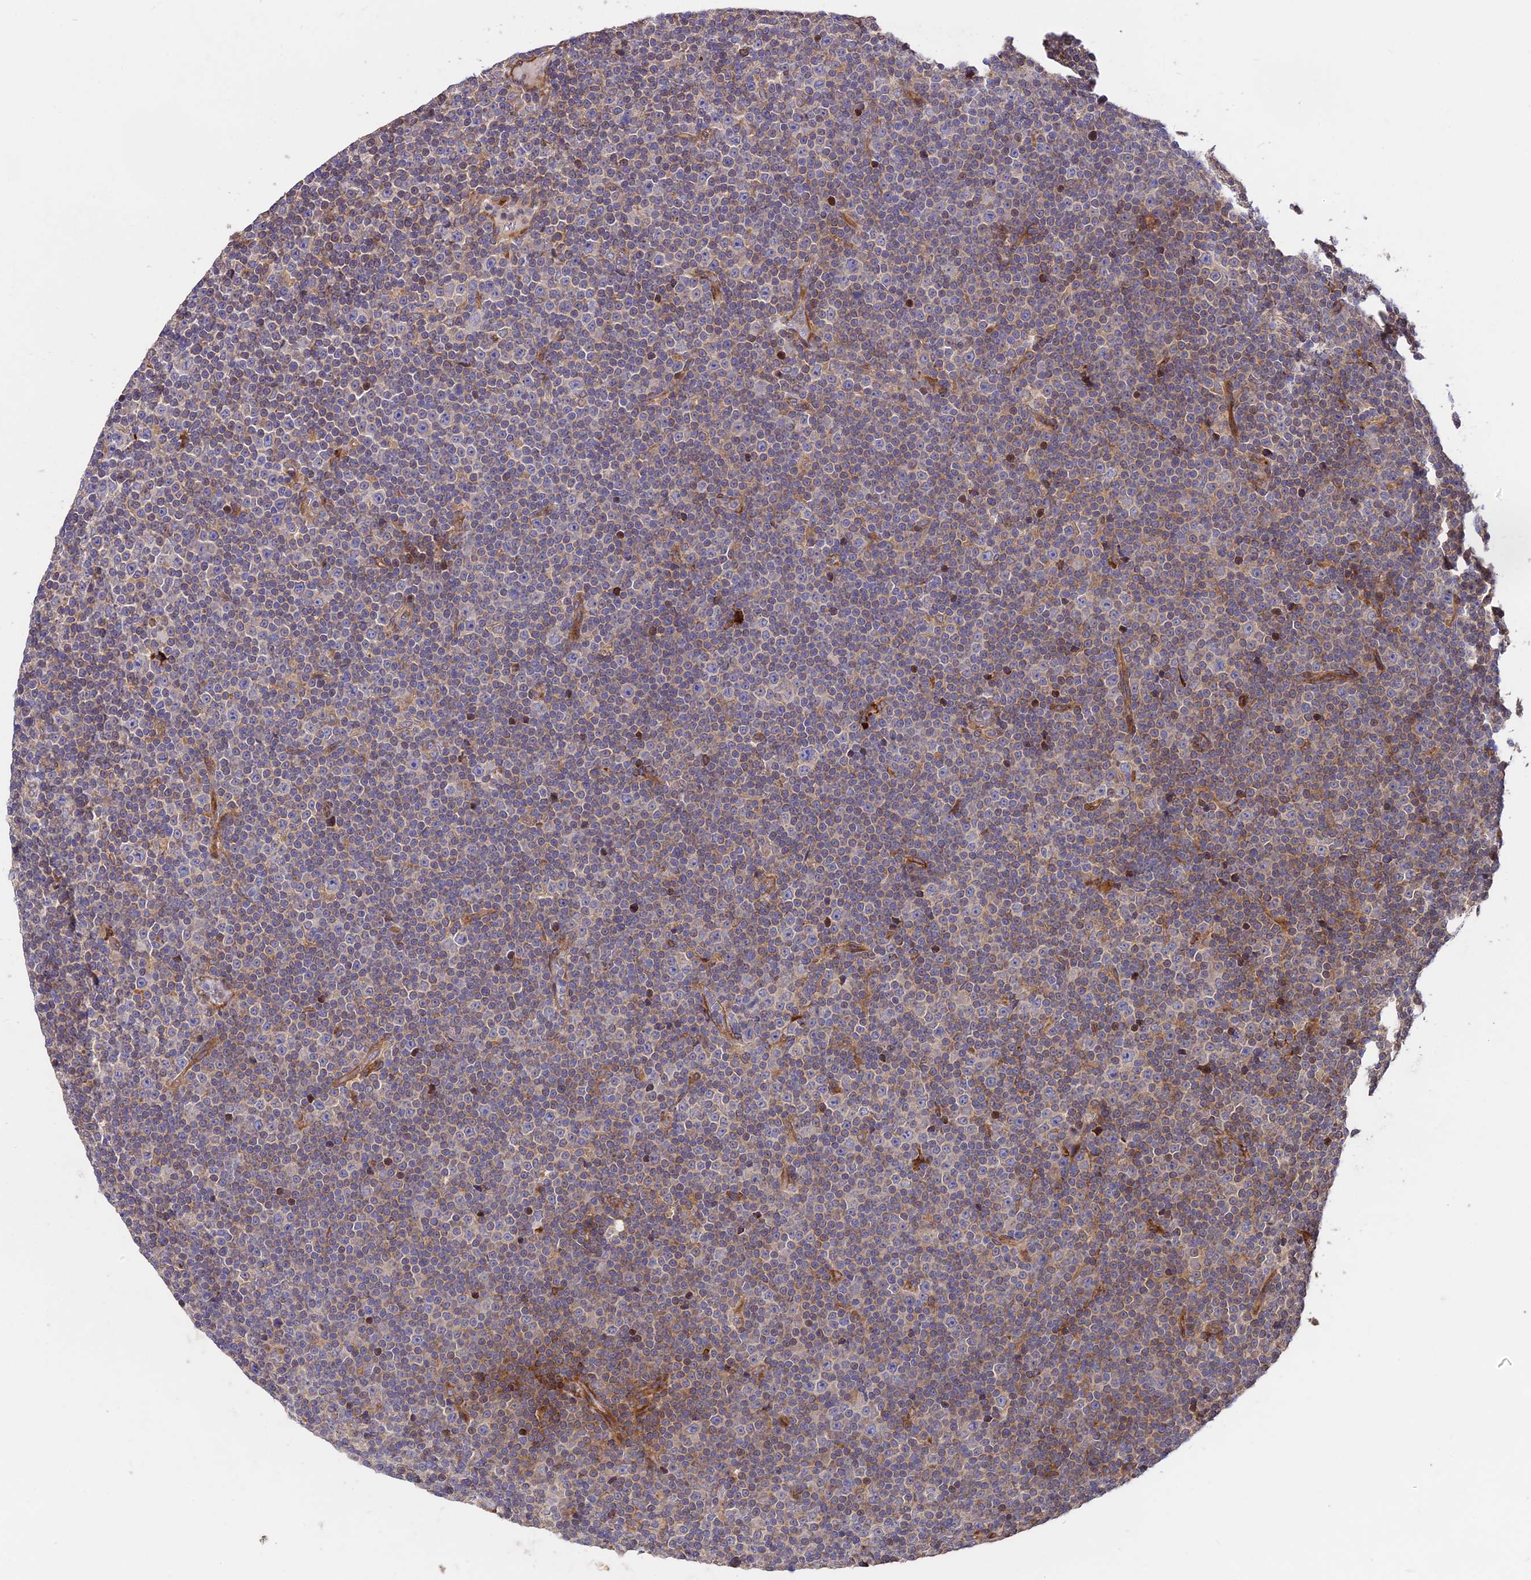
{"staining": {"intensity": "strong", "quantity": "<25%", "location": "cytoplasmic/membranous"}, "tissue": "lymphoma", "cell_type": "Tumor cells", "image_type": "cancer", "snomed": [{"axis": "morphology", "description": "Malignant lymphoma, non-Hodgkin's type, Low grade"}, {"axis": "topography", "description": "Lymph node"}], "caption": "A medium amount of strong cytoplasmic/membranous staining is appreciated in approximately <25% of tumor cells in lymphoma tissue.", "gene": "ROCK1", "patient": {"sex": "female", "age": 67}}